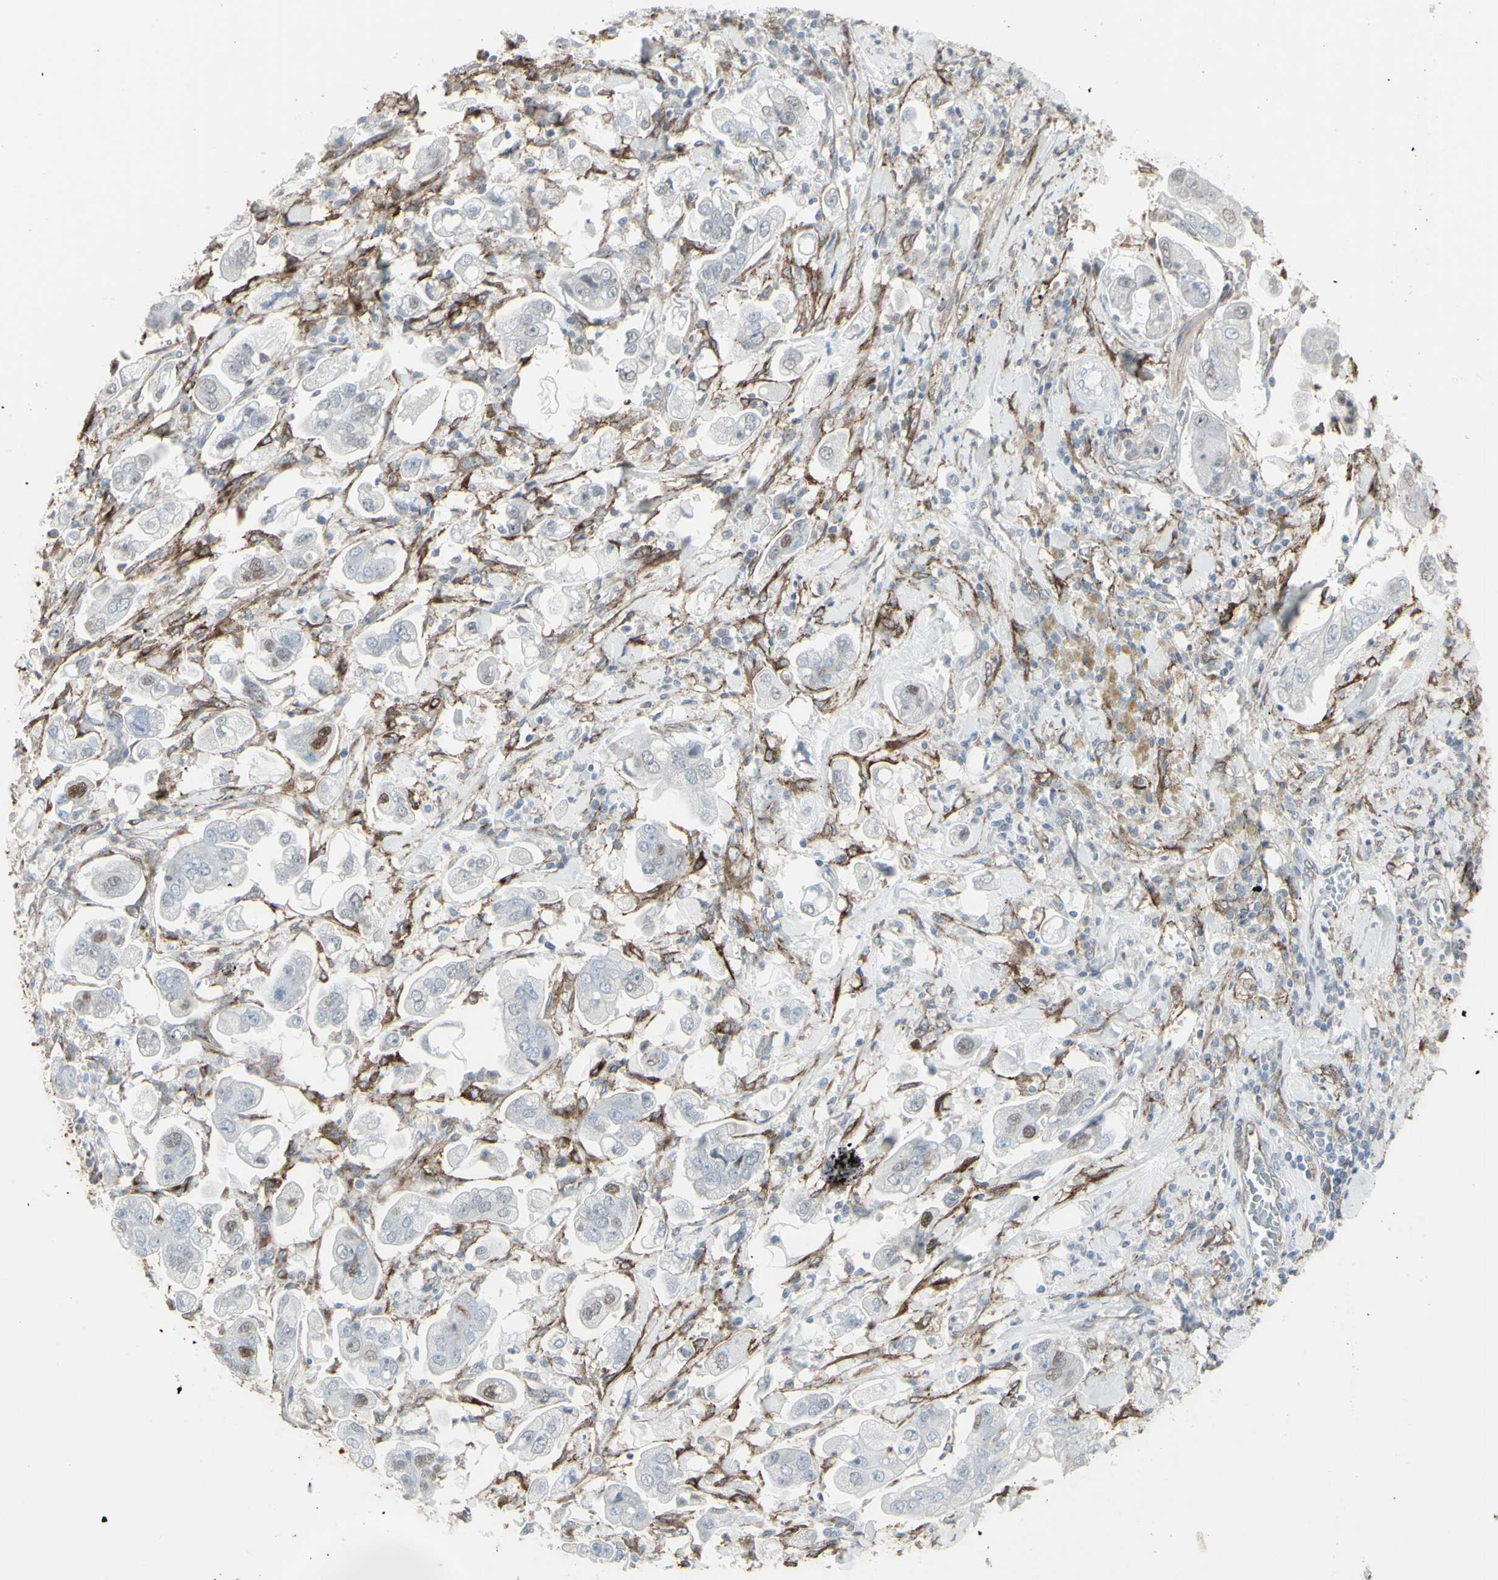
{"staining": {"intensity": "weak", "quantity": "<25%", "location": "cytoplasmic/membranous,nuclear"}, "tissue": "stomach cancer", "cell_type": "Tumor cells", "image_type": "cancer", "snomed": [{"axis": "morphology", "description": "Adenocarcinoma, NOS"}, {"axis": "topography", "description": "Stomach"}], "caption": "Tumor cells are negative for protein expression in human stomach cancer.", "gene": "GJA1", "patient": {"sex": "male", "age": 62}}